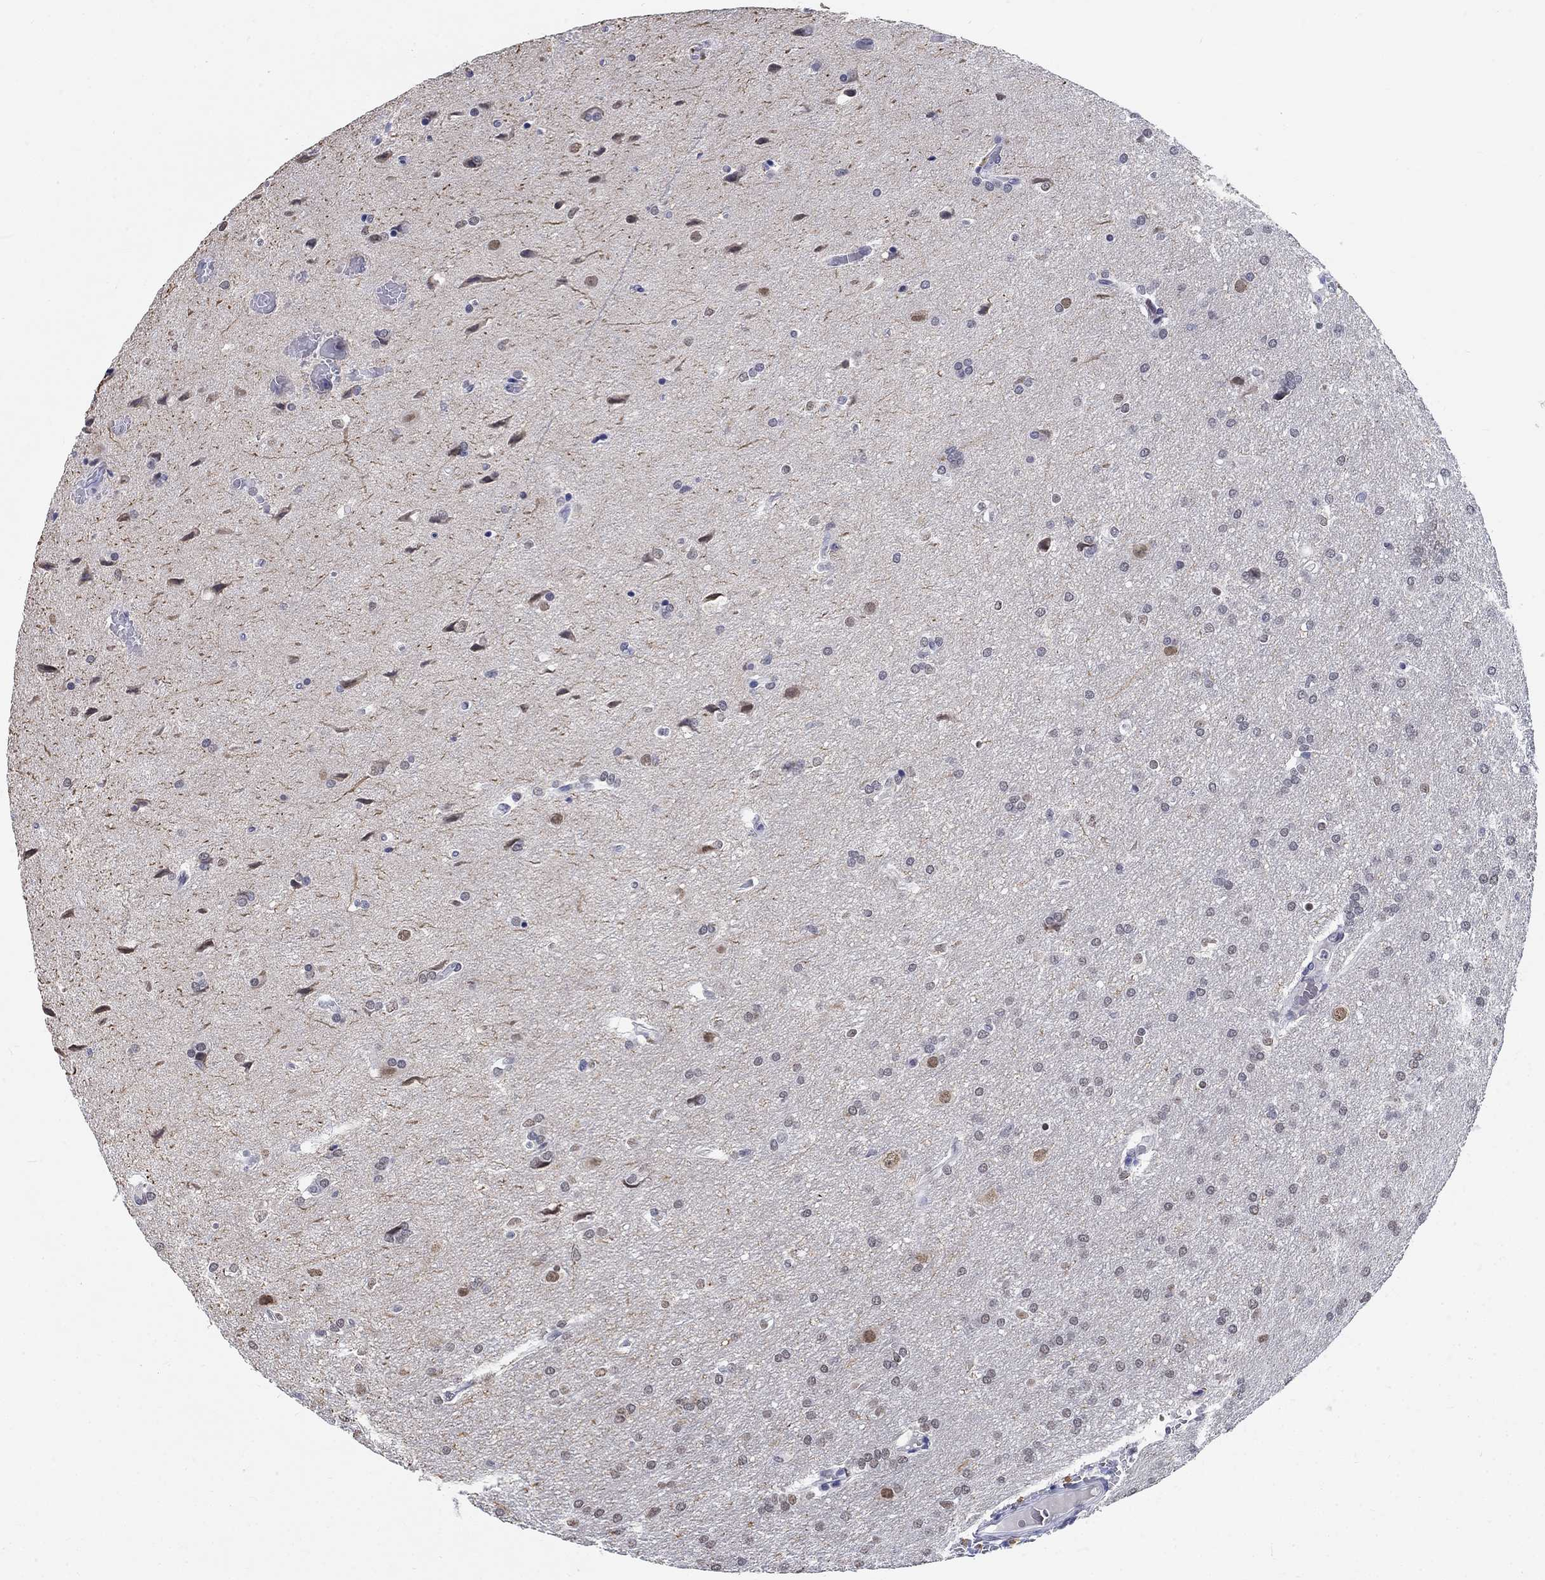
{"staining": {"intensity": "negative", "quantity": "none", "location": "none"}, "tissue": "glioma", "cell_type": "Tumor cells", "image_type": "cancer", "snomed": [{"axis": "morphology", "description": "Glioma, malignant, Low grade"}, {"axis": "topography", "description": "Brain"}], "caption": "Tumor cells show no significant protein expression in glioma. (IHC, brightfield microscopy, high magnification).", "gene": "ANKS1B", "patient": {"sex": "female", "age": 32}}